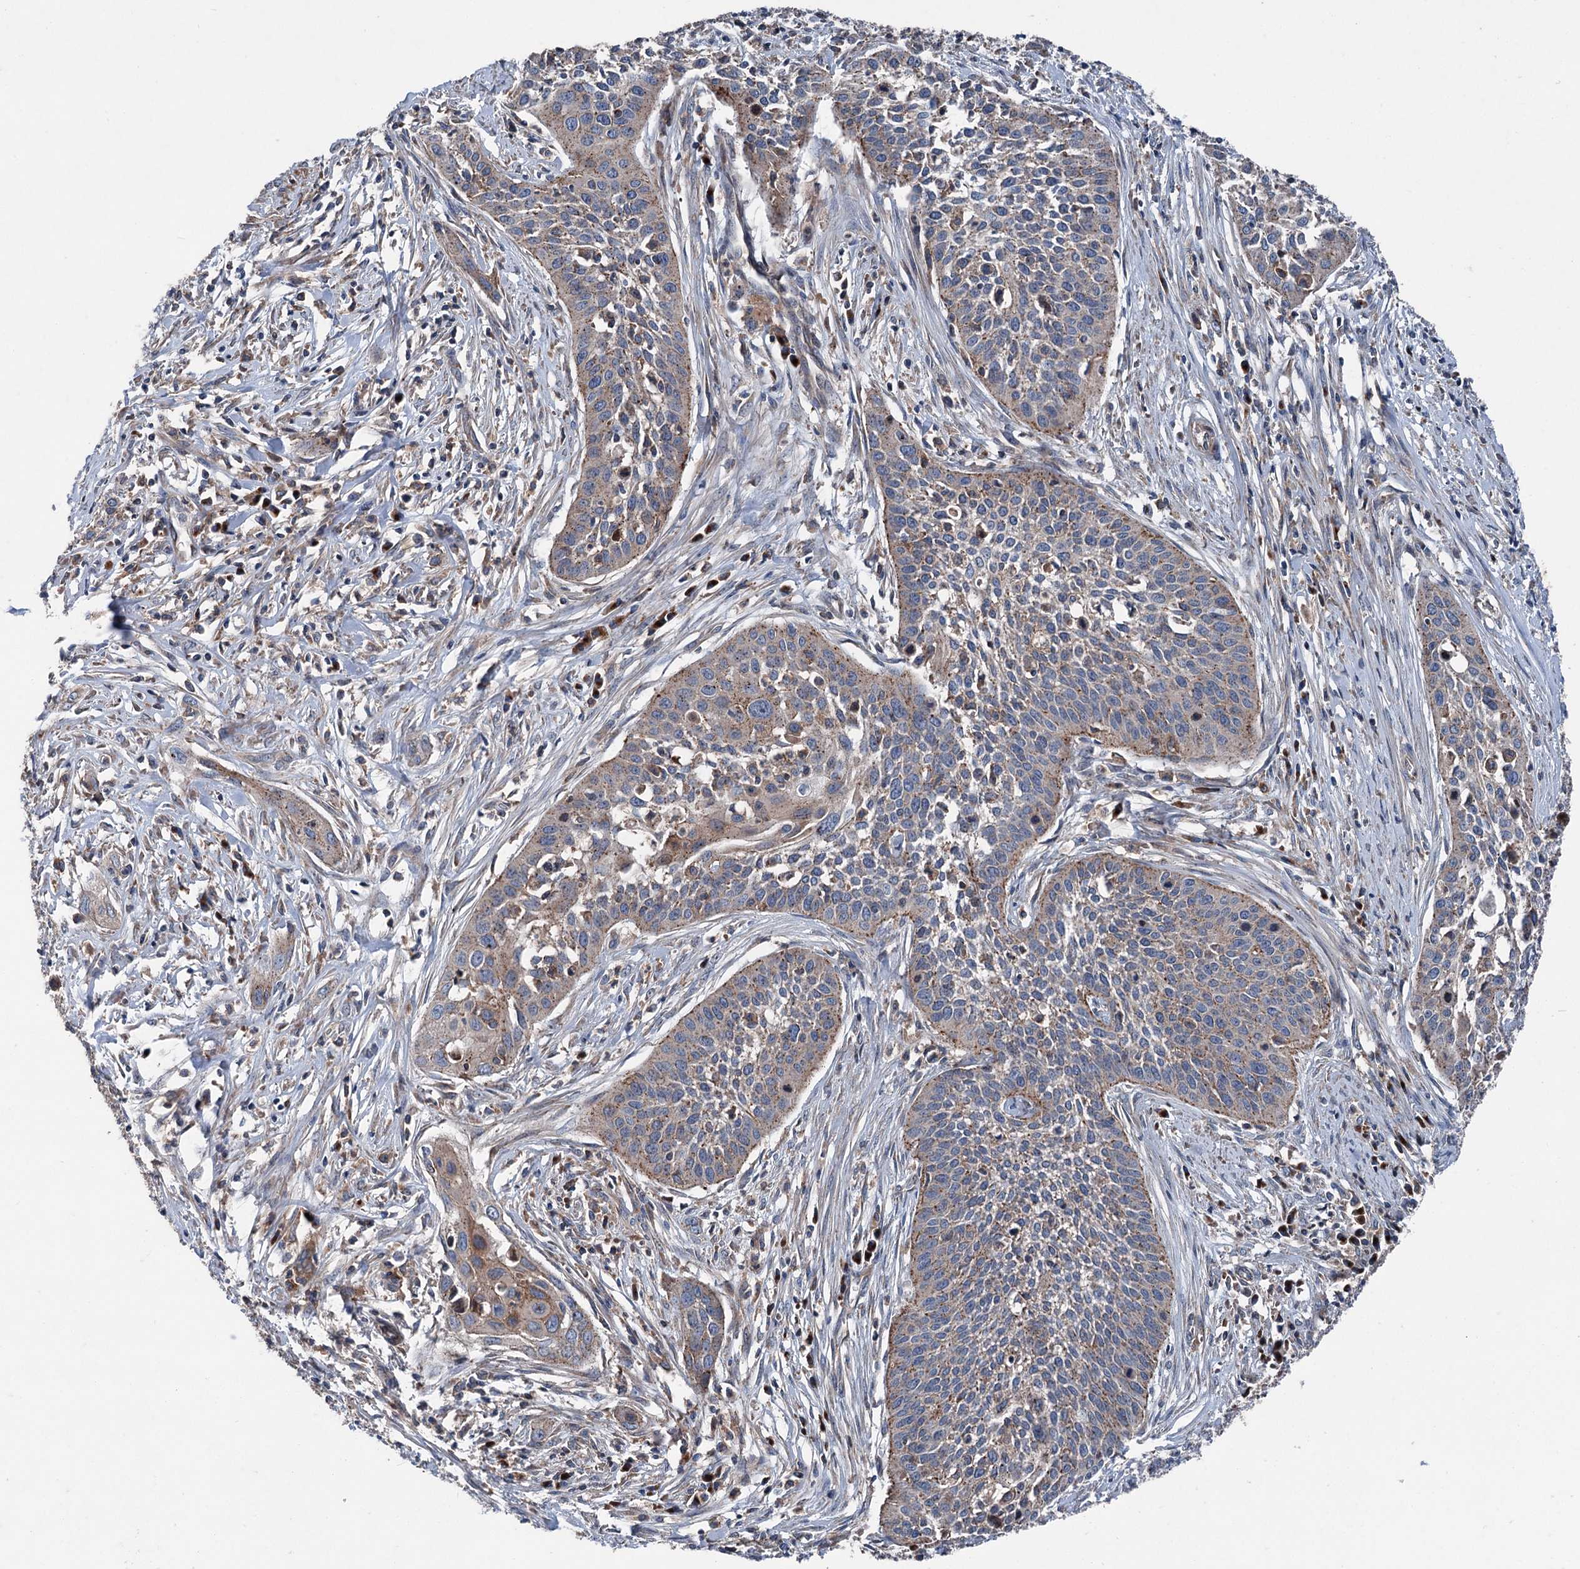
{"staining": {"intensity": "moderate", "quantity": ">75%", "location": "cytoplasmic/membranous"}, "tissue": "cervical cancer", "cell_type": "Tumor cells", "image_type": "cancer", "snomed": [{"axis": "morphology", "description": "Squamous cell carcinoma, NOS"}, {"axis": "topography", "description": "Cervix"}], "caption": "Protein analysis of squamous cell carcinoma (cervical) tissue reveals moderate cytoplasmic/membranous expression in approximately >75% of tumor cells.", "gene": "RUFY1", "patient": {"sex": "female", "age": 34}}